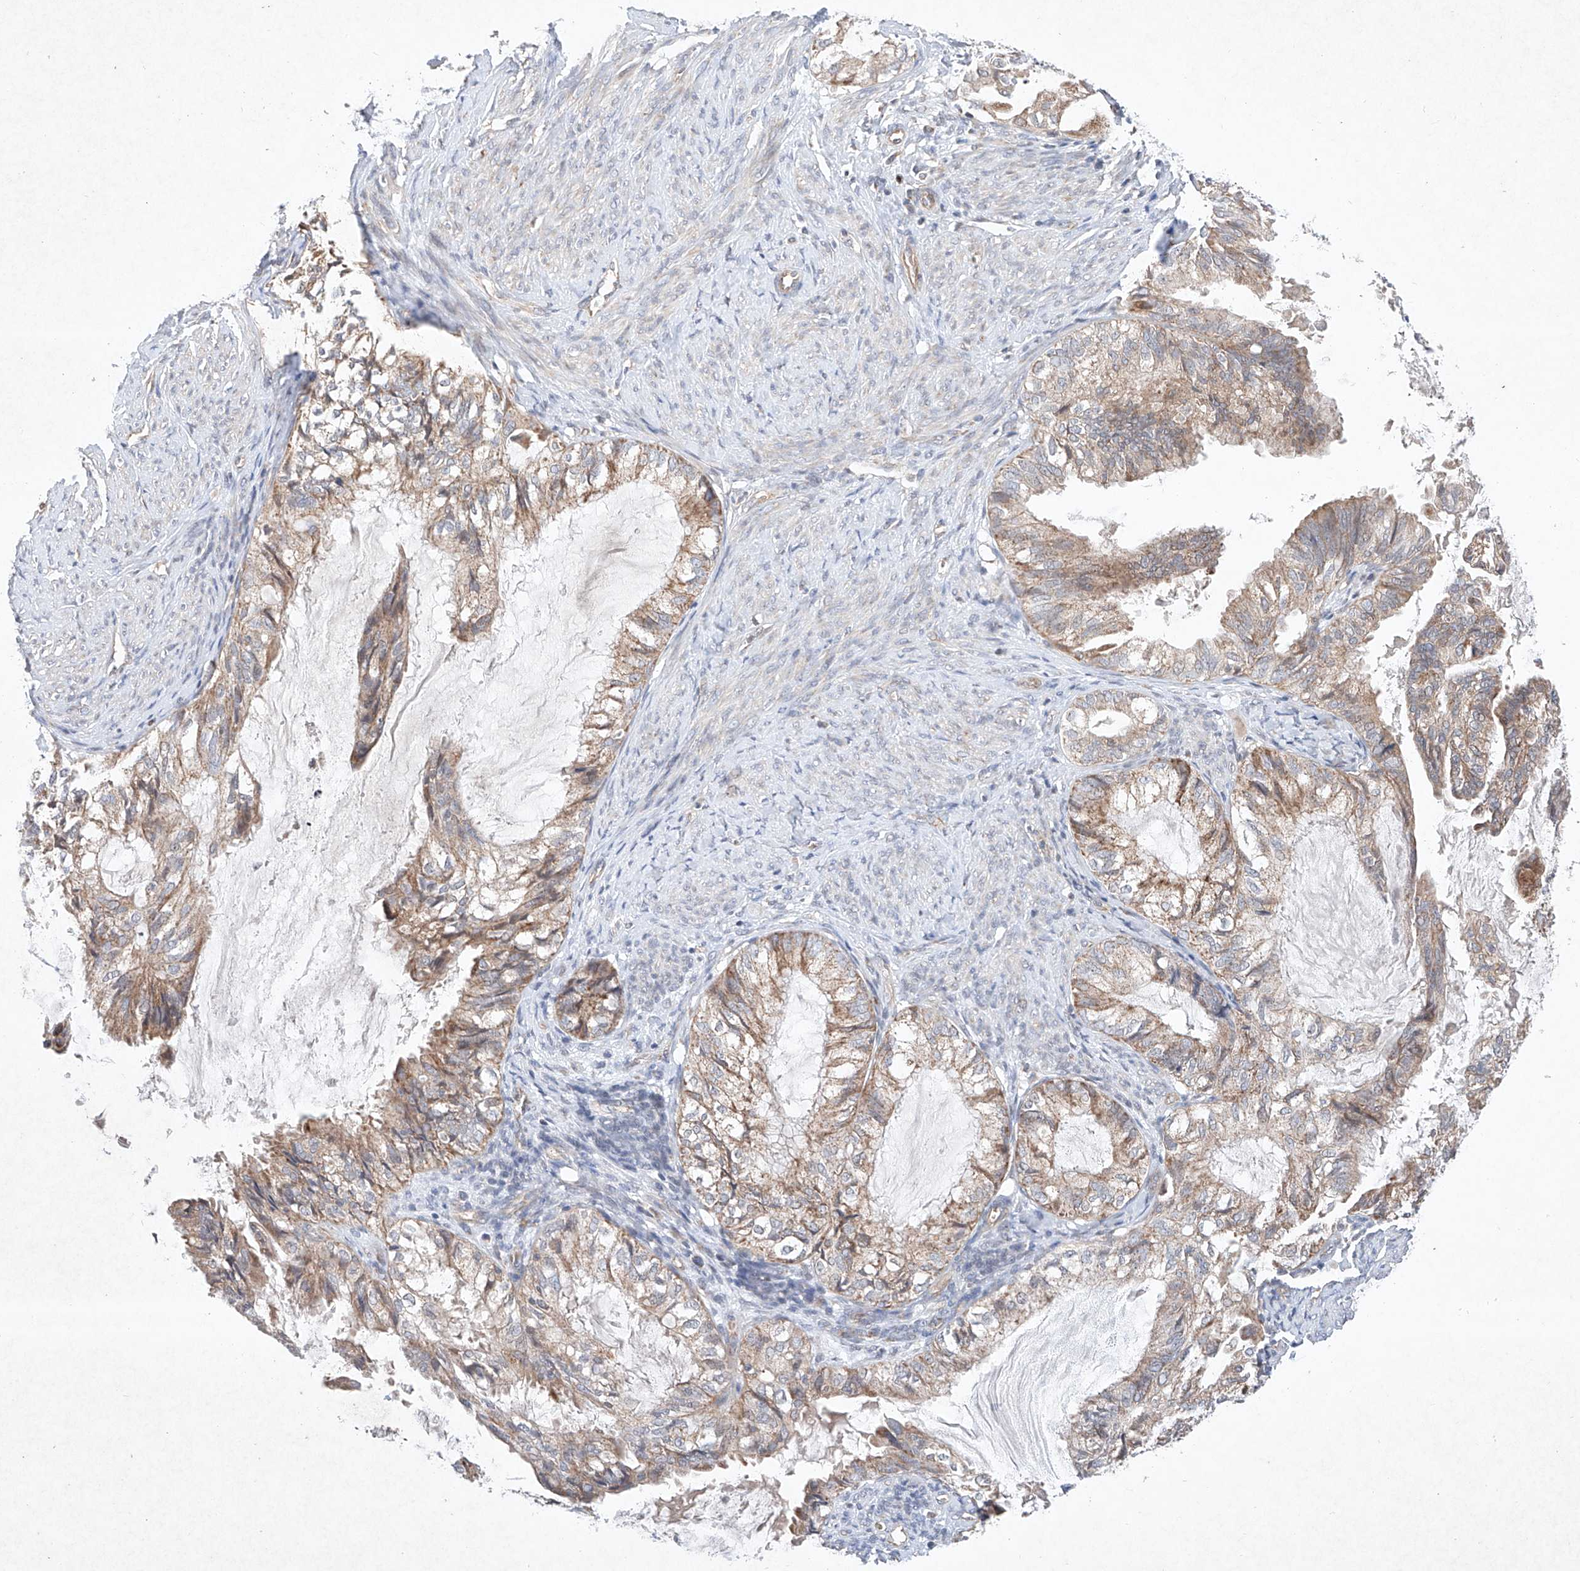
{"staining": {"intensity": "weak", "quantity": ">75%", "location": "cytoplasmic/membranous"}, "tissue": "cervical cancer", "cell_type": "Tumor cells", "image_type": "cancer", "snomed": [{"axis": "morphology", "description": "Normal tissue, NOS"}, {"axis": "morphology", "description": "Adenocarcinoma, NOS"}, {"axis": "topography", "description": "Cervix"}, {"axis": "topography", "description": "Endometrium"}], "caption": "A brown stain labels weak cytoplasmic/membranous staining of a protein in adenocarcinoma (cervical) tumor cells.", "gene": "FASTK", "patient": {"sex": "female", "age": 86}}